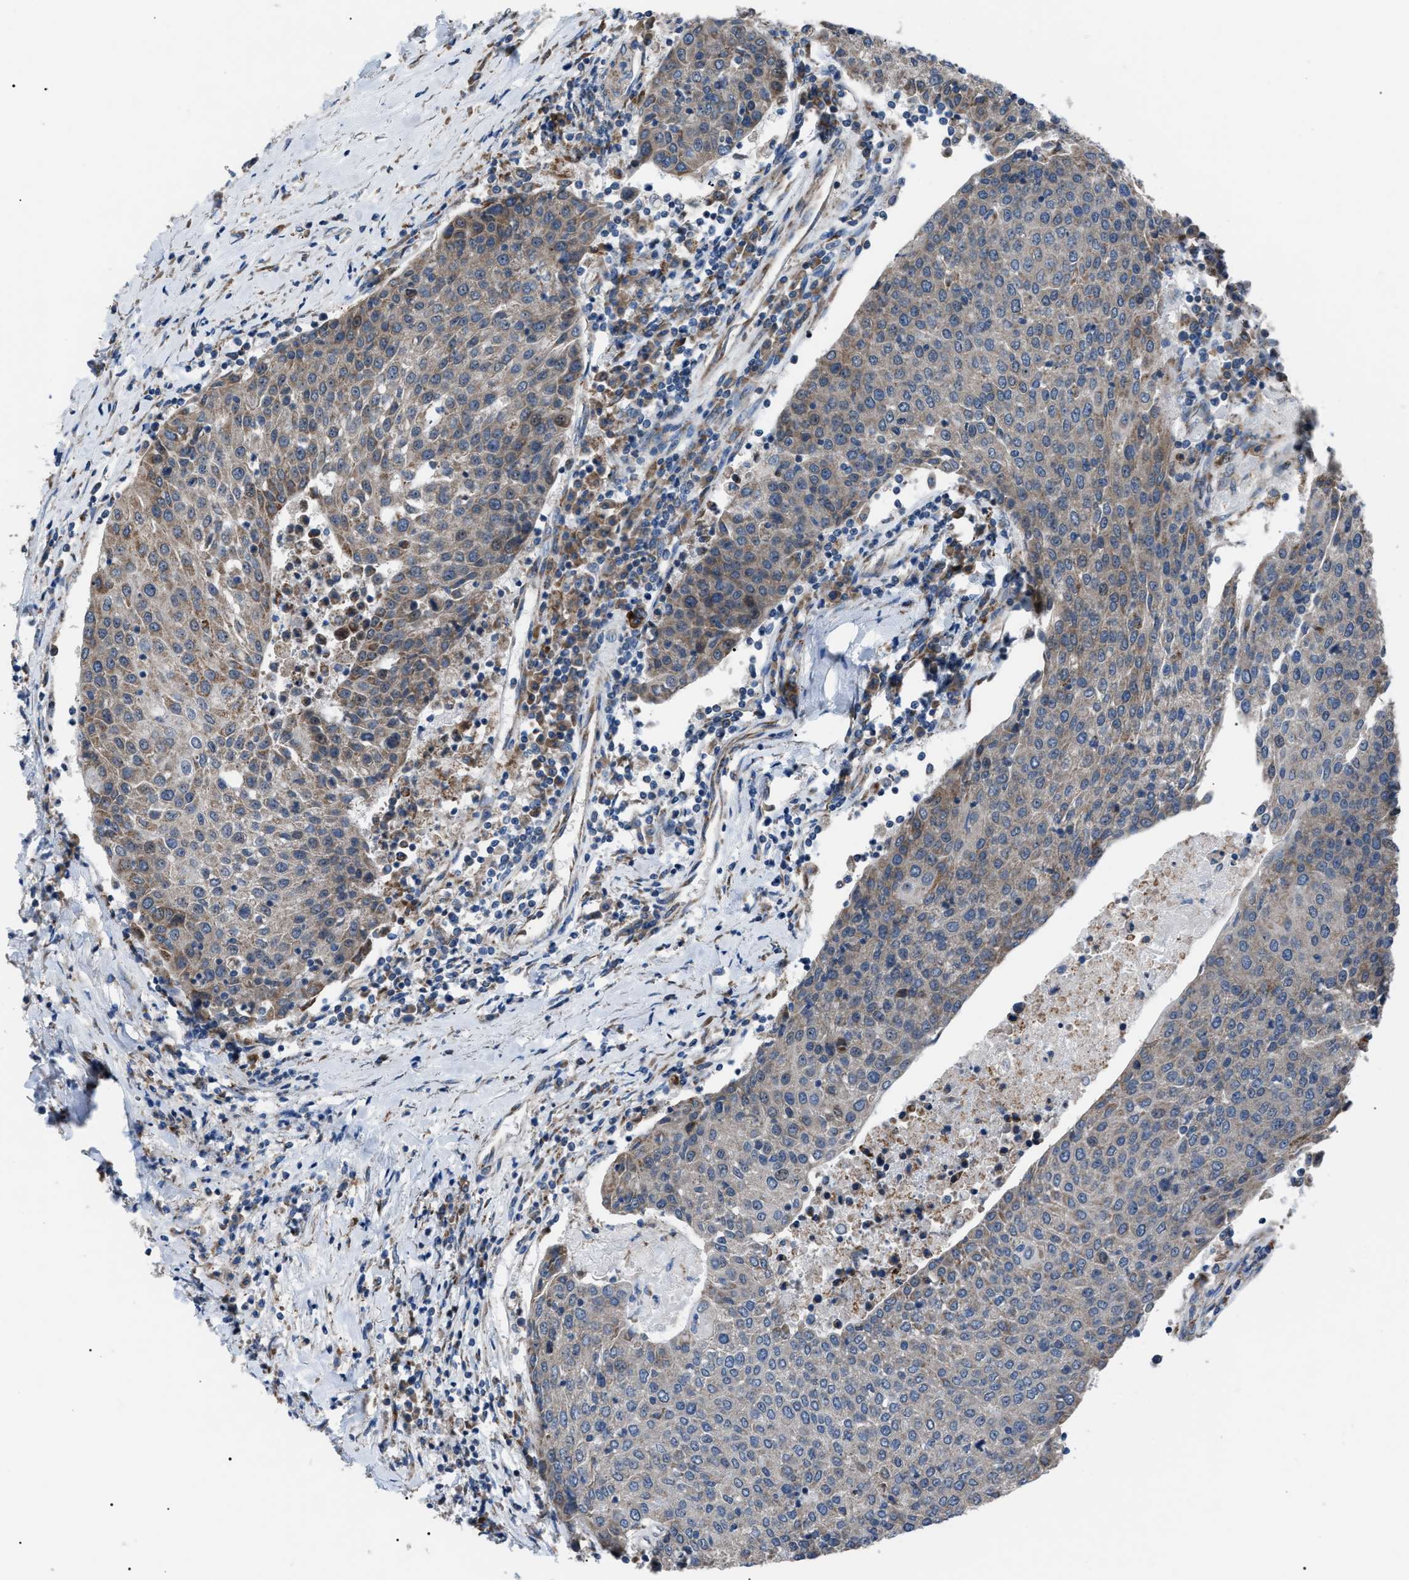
{"staining": {"intensity": "weak", "quantity": "25%-75%", "location": "cytoplasmic/membranous"}, "tissue": "urothelial cancer", "cell_type": "Tumor cells", "image_type": "cancer", "snomed": [{"axis": "morphology", "description": "Urothelial carcinoma, High grade"}, {"axis": "topography", "description": "Urinary bladder"}], "caption": "High-power microscopy captured an immunohistochemistry (IHC) micrograph of urothelial cancer, revealing weak cytoplasmic/membranous staining in approximately 25%-75% of tumor cells.", "gene": "AGO2", "patient": {"sex": "female", "age": 85}}